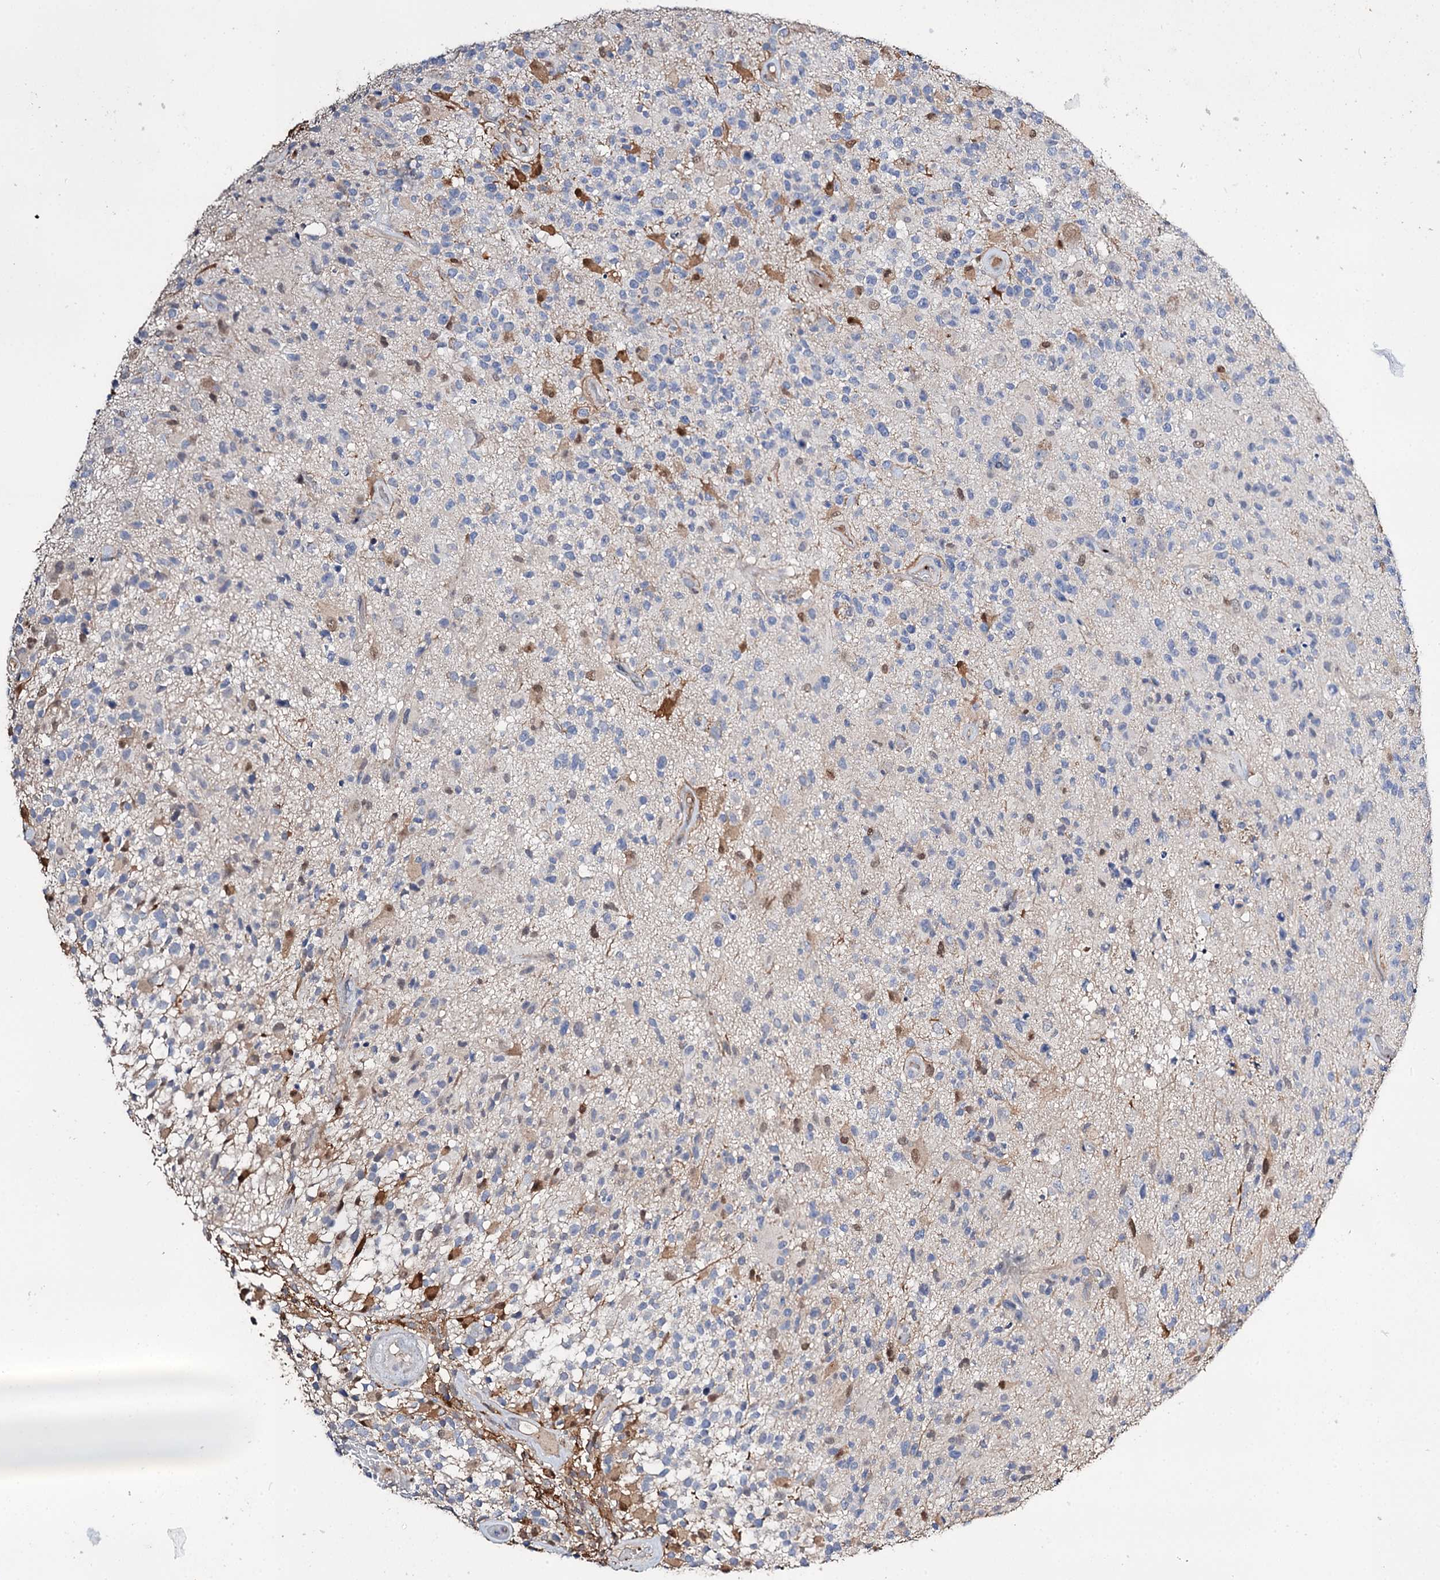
{"staining": {"intensity": "negative", "quantity": "none", "location": "none"}, "tissue": "glioma", "cell_type": "Tumor cells", "image_type": "cancer", "snomed": [{"axis": "morphology", "description": "Glioma, malignant, High grade"}, {"axis": "morphology", "description": "Glioblastoma, NOS"}, {"axis": "topography", "description": "Brain"}], "caption": "The immunohistochemistry histopathology image has no significant expression in tumor cells of glioblastoma tissue.", "gene": "DNAH6", "patient": {"sex": "male", "age": 60}}